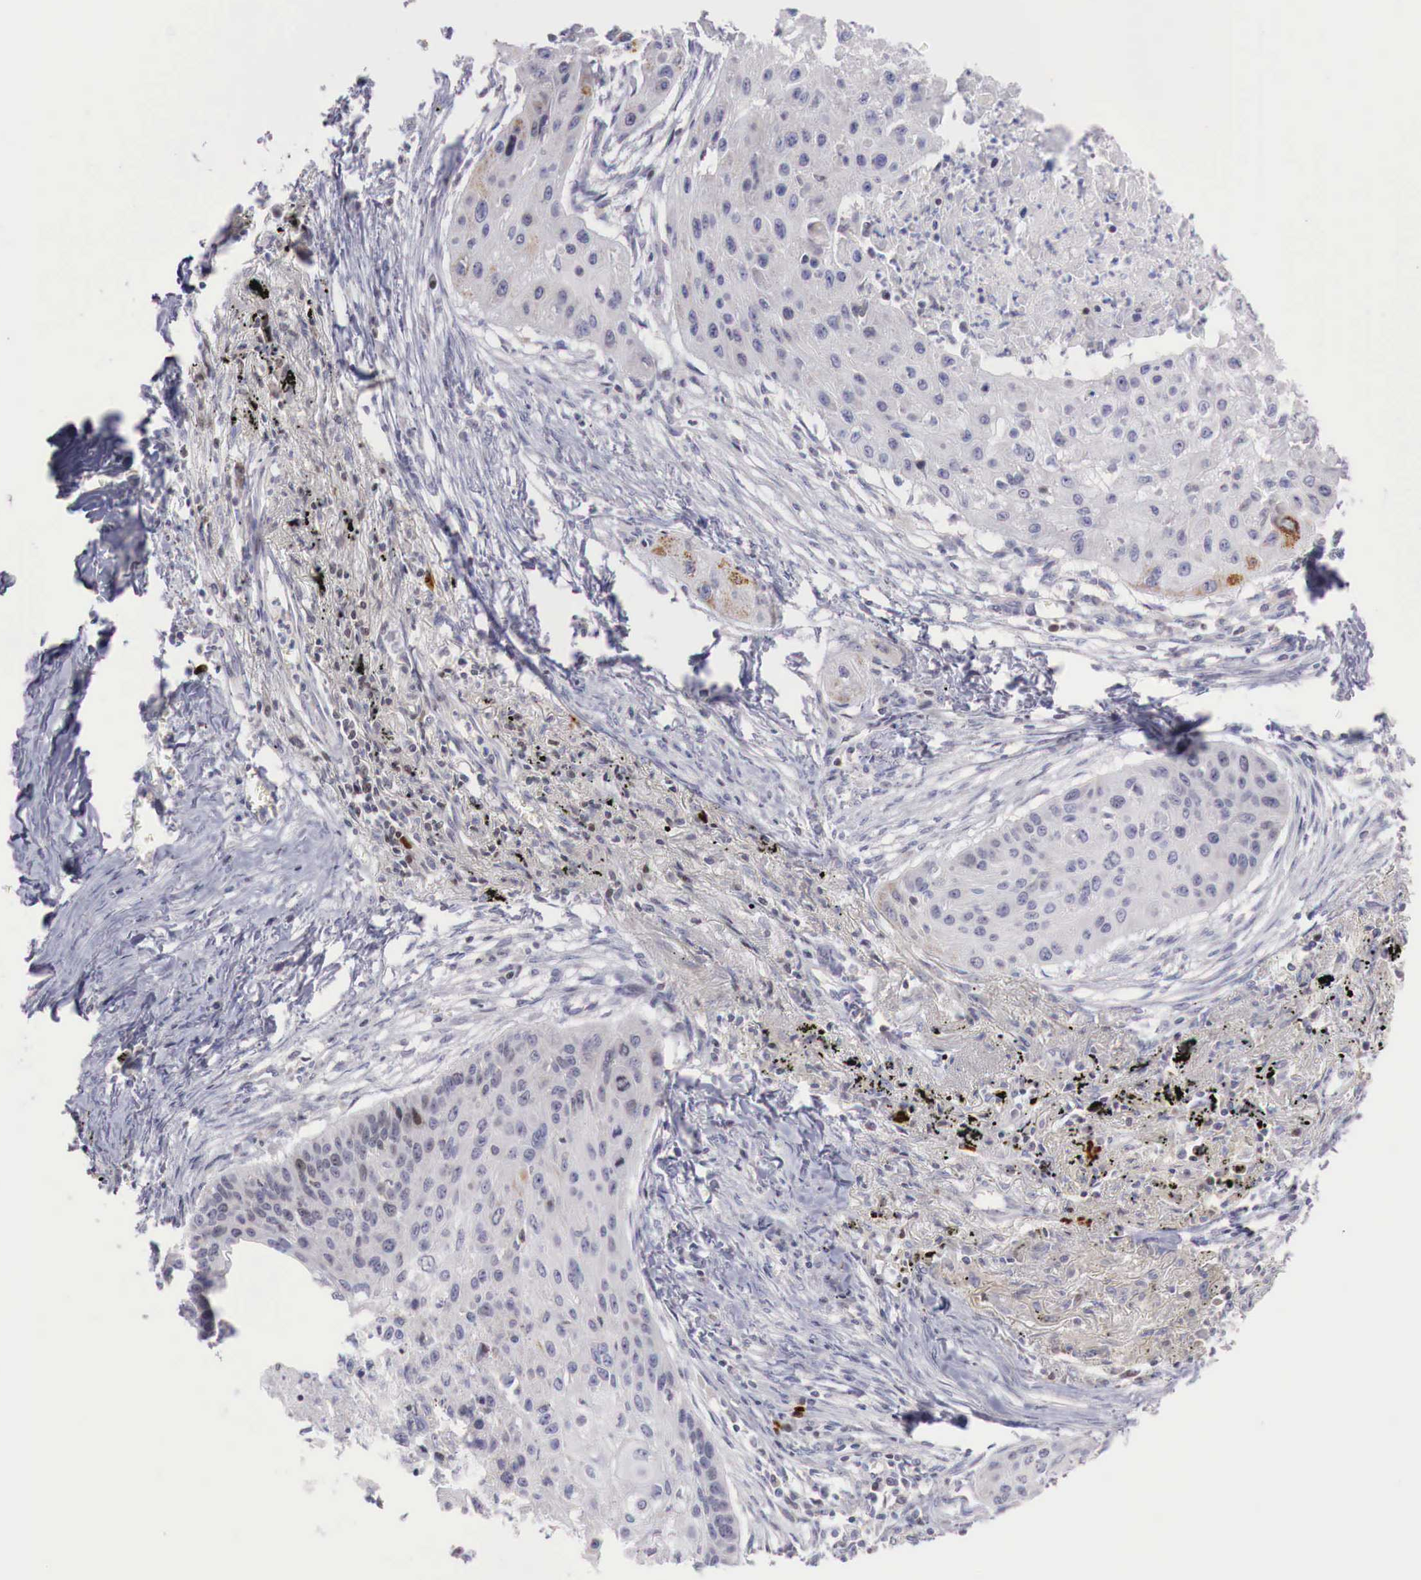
{"staining": {"intensity": "negative", "quantity": "none", "location": "none"}, "tissue": "lung cancer", "cell_type": "Tumor cells", "image_type": "cancer", "snomed": [{"axis": "morphology", "description": "Squamous cell carcinoma, NOS"}, {"axis": "topography", "description": "Lung"}], "caption": "This is an immunohistochemistry (IHC) photomicrograph of human lung cancer. There is no positivity in tumor cells.", "gene": "CLCN5", "patient": {"sex": "male", "age": 71}}